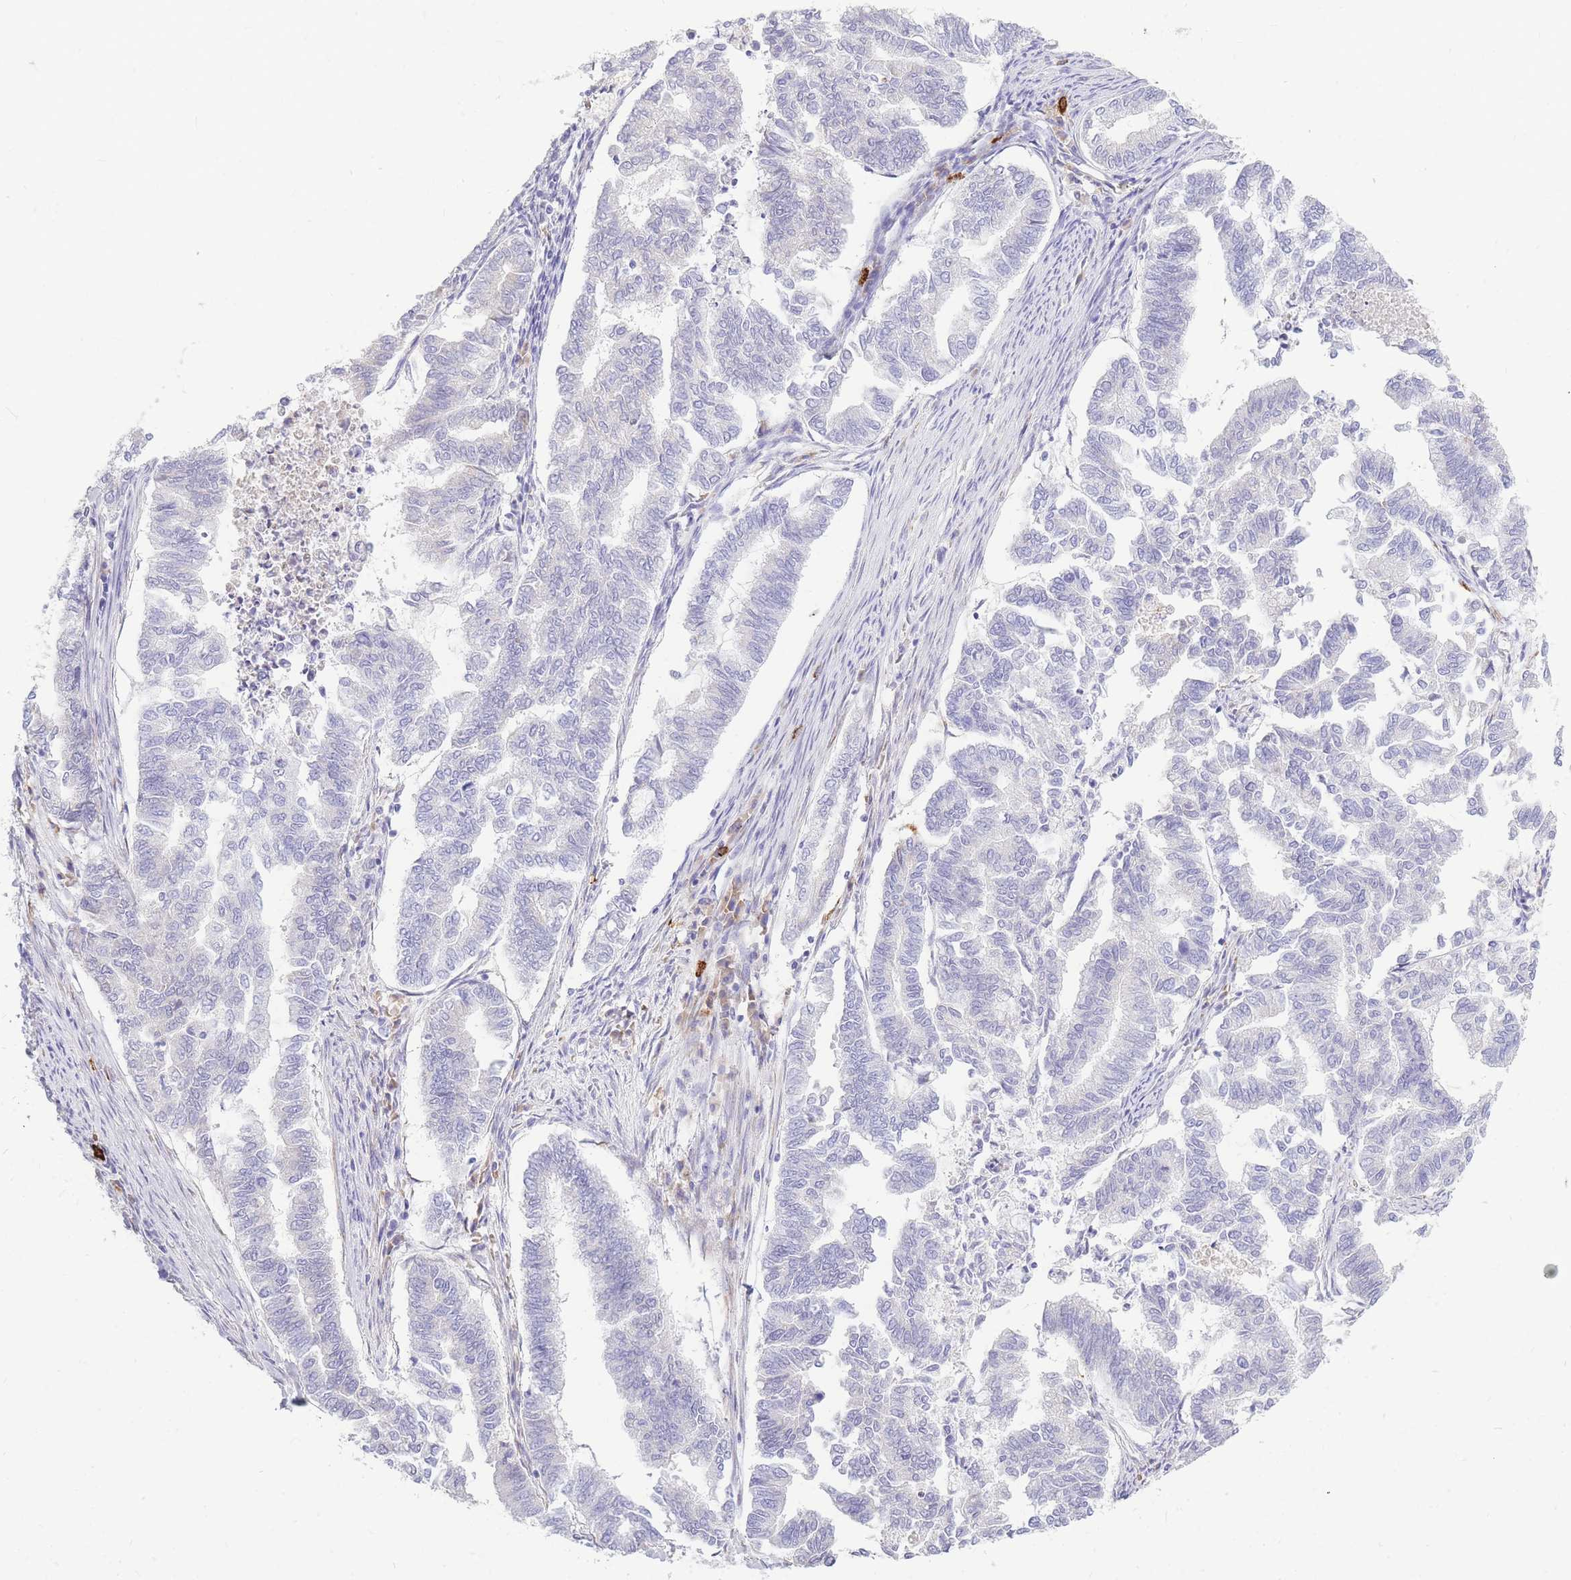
{"staining": {"intensity": "negative", "quantity": "none", "location": "none"}, "tissue": "endometrial cancer", "cell_type": "Tumor cells", "image_type": "cancer", "snomed": [{"axis": "morphology", "description": "Adenocarcinoma, NOS"}, {"axis": "topography", "description": "Endometrium"}], "caption": "Endometrial cancer was stained to show a protein in brown. There is no significant staining in tumor cells.", "gene": "TPSD1", "patient": {"sex": "female", "age": 79}}